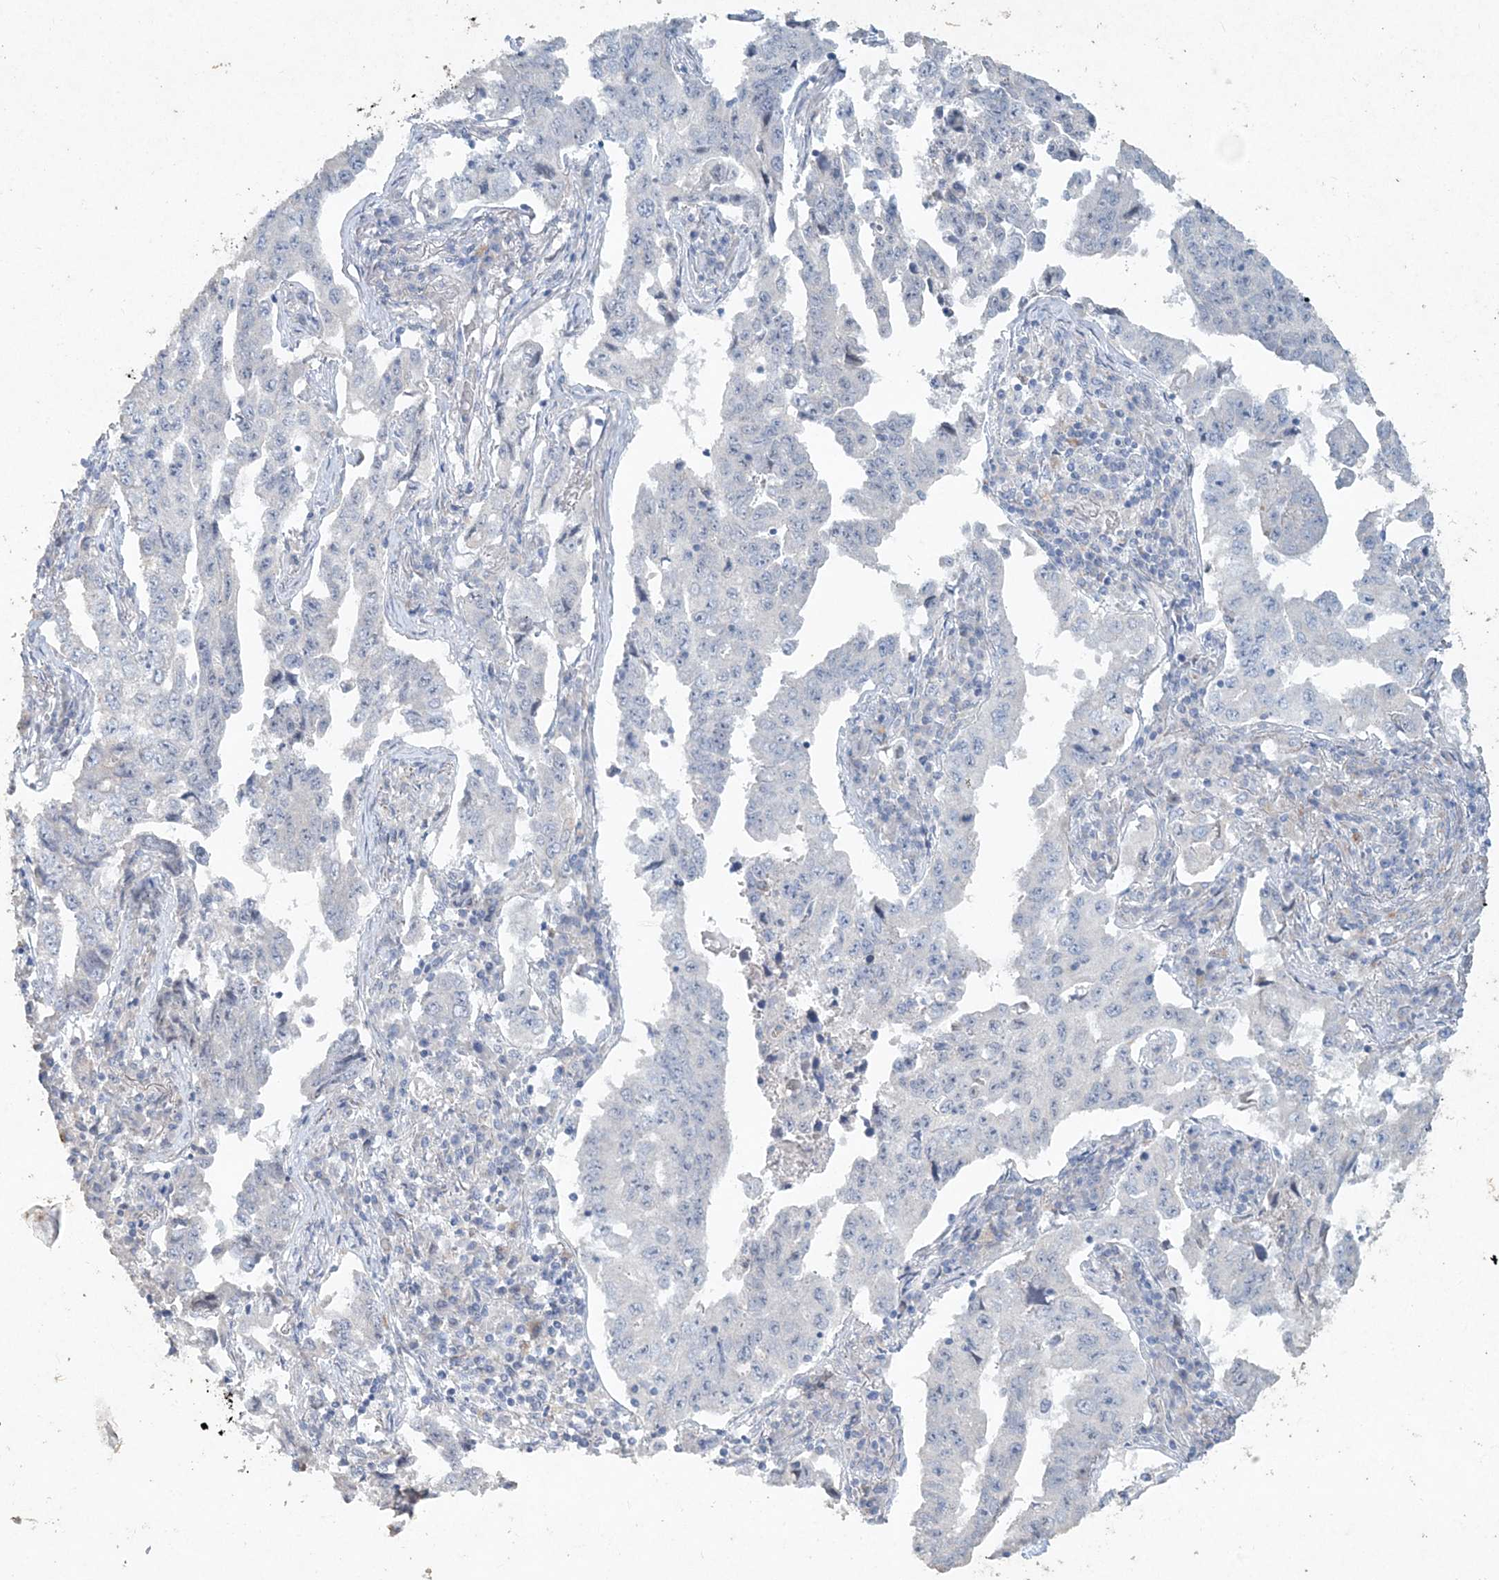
{"staining": {"intensity": "negative", "quantity": "none", "location": "none"}, "tissue": "lung cancer", "cell_type": "Tumor cells", "image_type": "cancer", "snomed": [{"axis": "morphology", "description": "Adenocarcinoma, NOS"}, {"axis": "topography", "description": "Lung"}], "caption": "The photomicrograph exhibits no staining of tumor cells in lung cancer (adenocarcinoma). The staining is performed using DAB brown chromogen with nuclei counter-stained in using hematoxylin.", "gene": "DNAH5", "patient": {"sex": "female", "age": 51}}